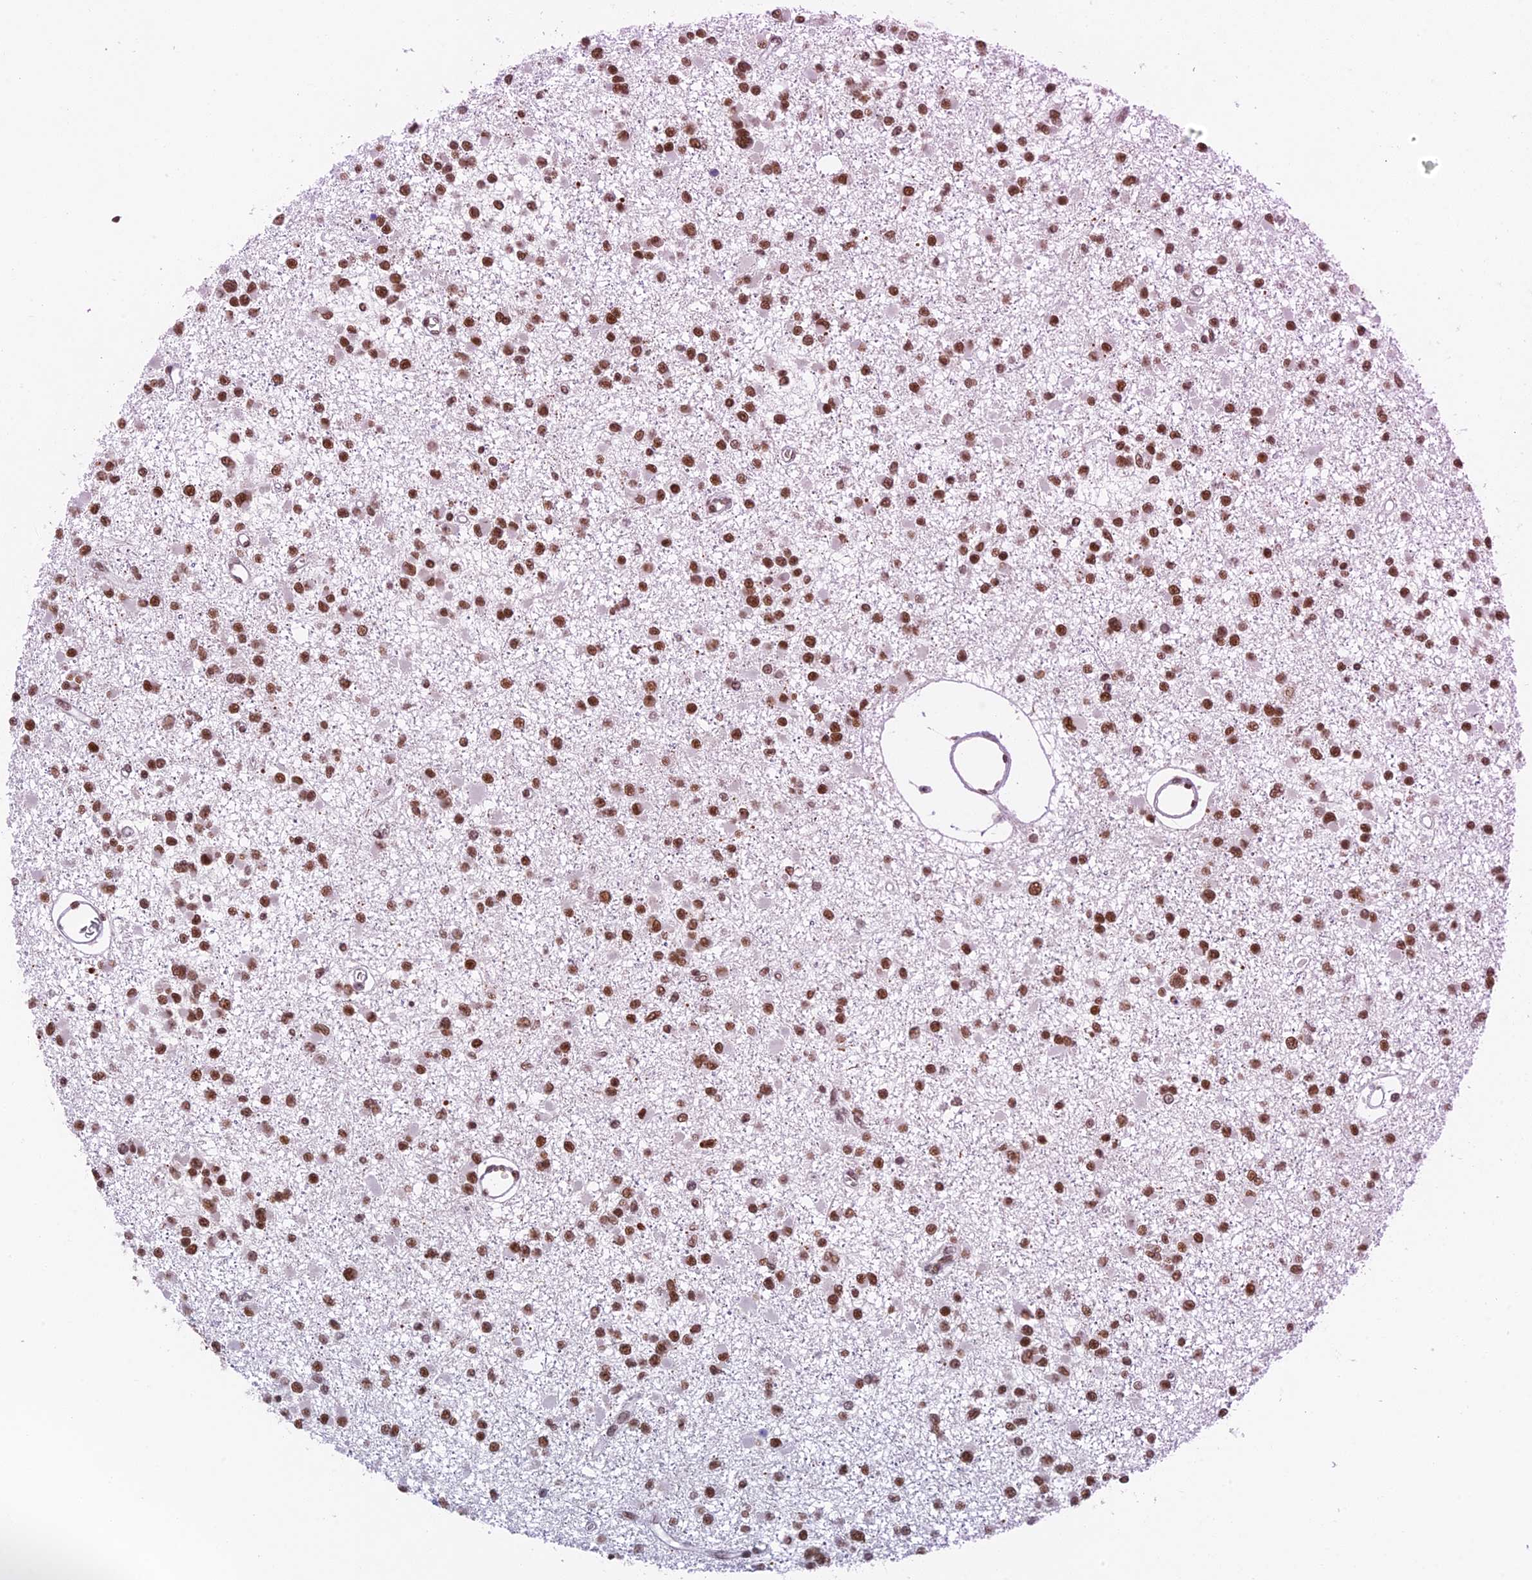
{"staining": {"intensity": "moderate", "quantity": ">75%", "location": "nuclear"}, "tissue": "glioma", "cell_type": "Tumor cells", "image_type": "cancer", "snomed": [{"axis": "morphology", "description": "Glioma, malignant, Low grade"}, {"axis": "topography", "description": "Brain"}], "caption": "Brown immunohistochemical staining in human low-grade glioma (malignant) exhibits moderate nuclear expression in approximately >75% of tumor cells. The protein is stained brown, and the nuclei are stained in blue (DAB IHC with brightfield microscopy, high magnification).", "gene": "EEF1AKMT3", "patient": {"sex": "female", "age": 22}}